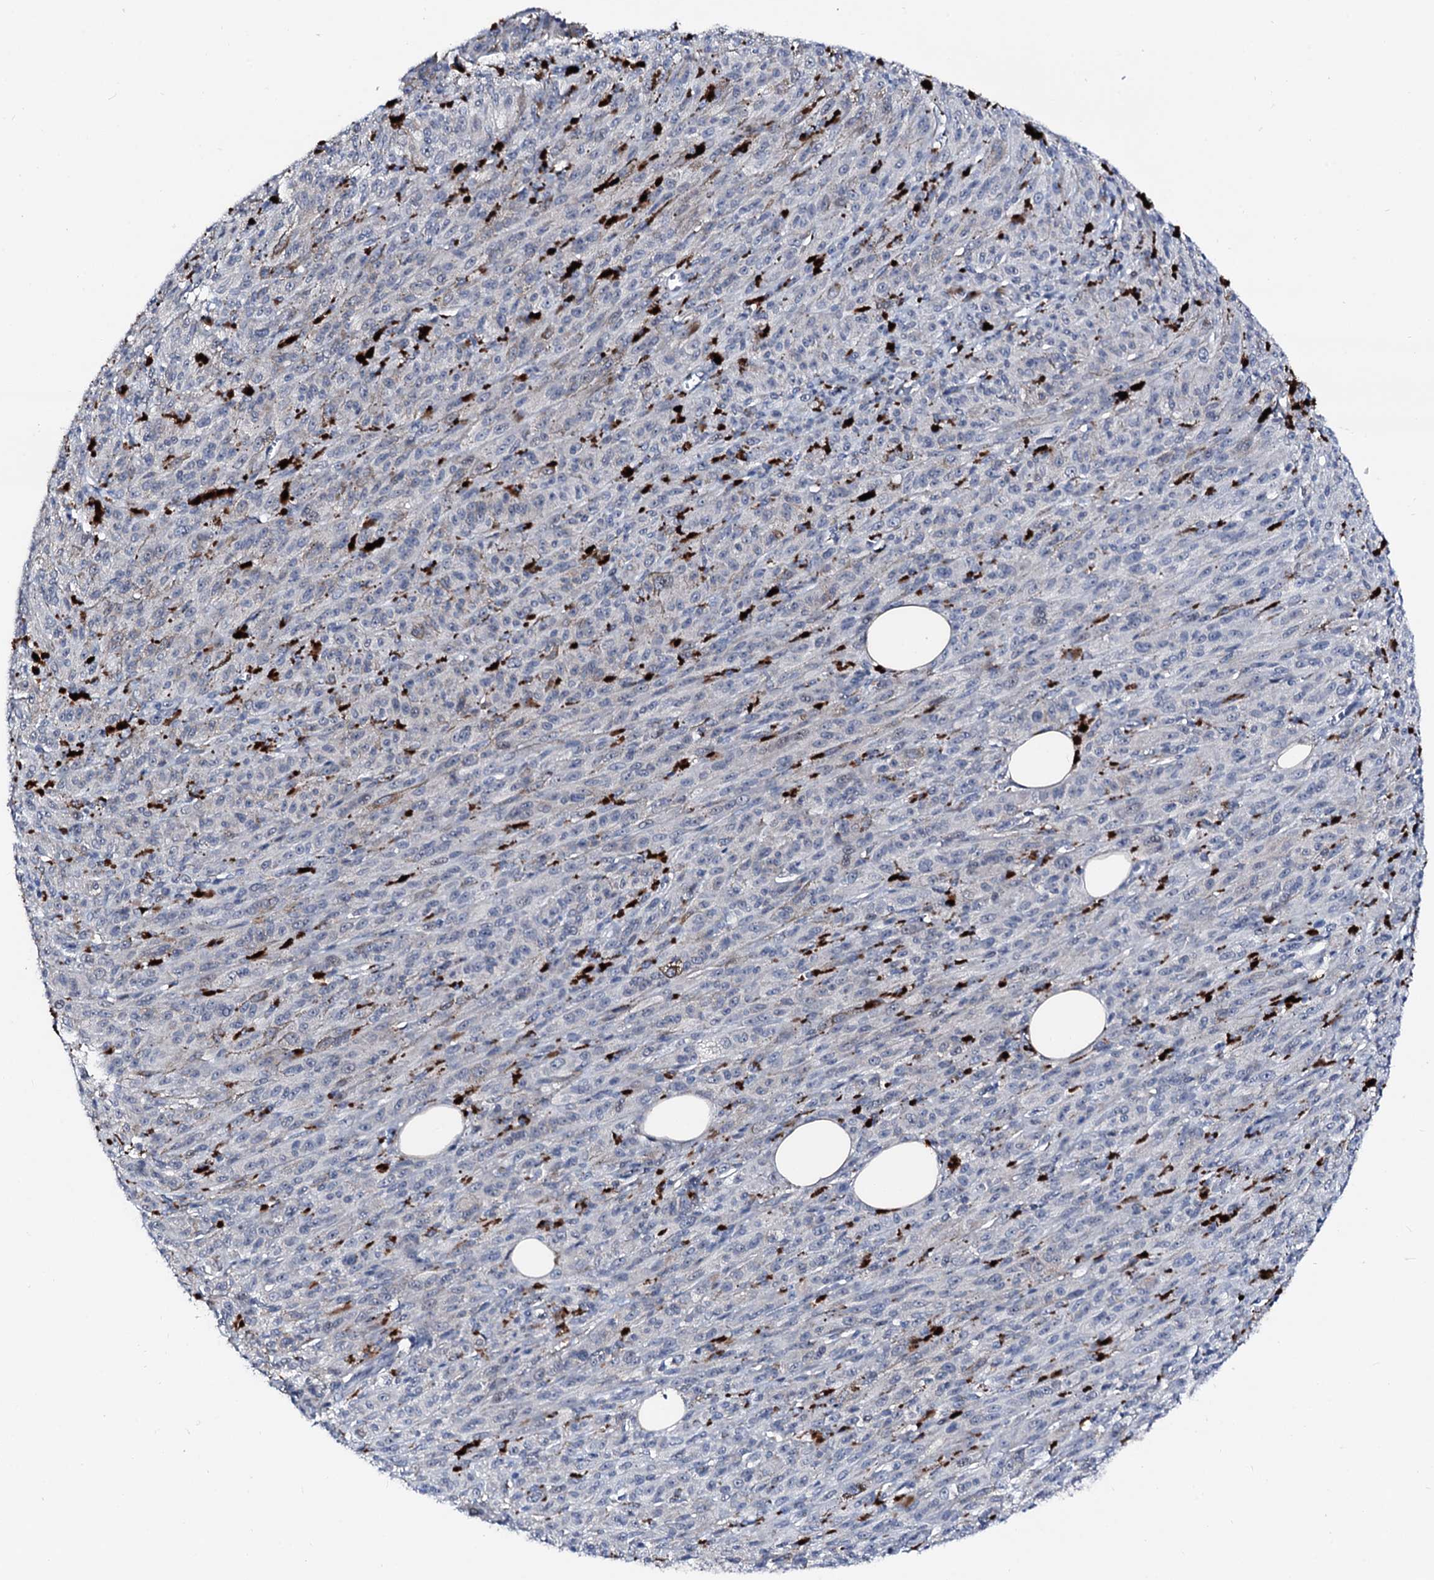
{"staining": {"intensity": "negative", "quantity": "none", "location": "none"}, "tissue": "melanoma", "cell_type": "Tumor cells", "image_type": "cancer", "snomed": [{"axis": "morphology", "description": "Malignant melanoma, NOS"}, {"axis": "topography", "description": "Skin"}], "caption": "The photomicrograph displays no significant positivity in tumor cells of melanoma.", "gene": "TRAFD1", "patient": {"sex": "female", "age": 52}}